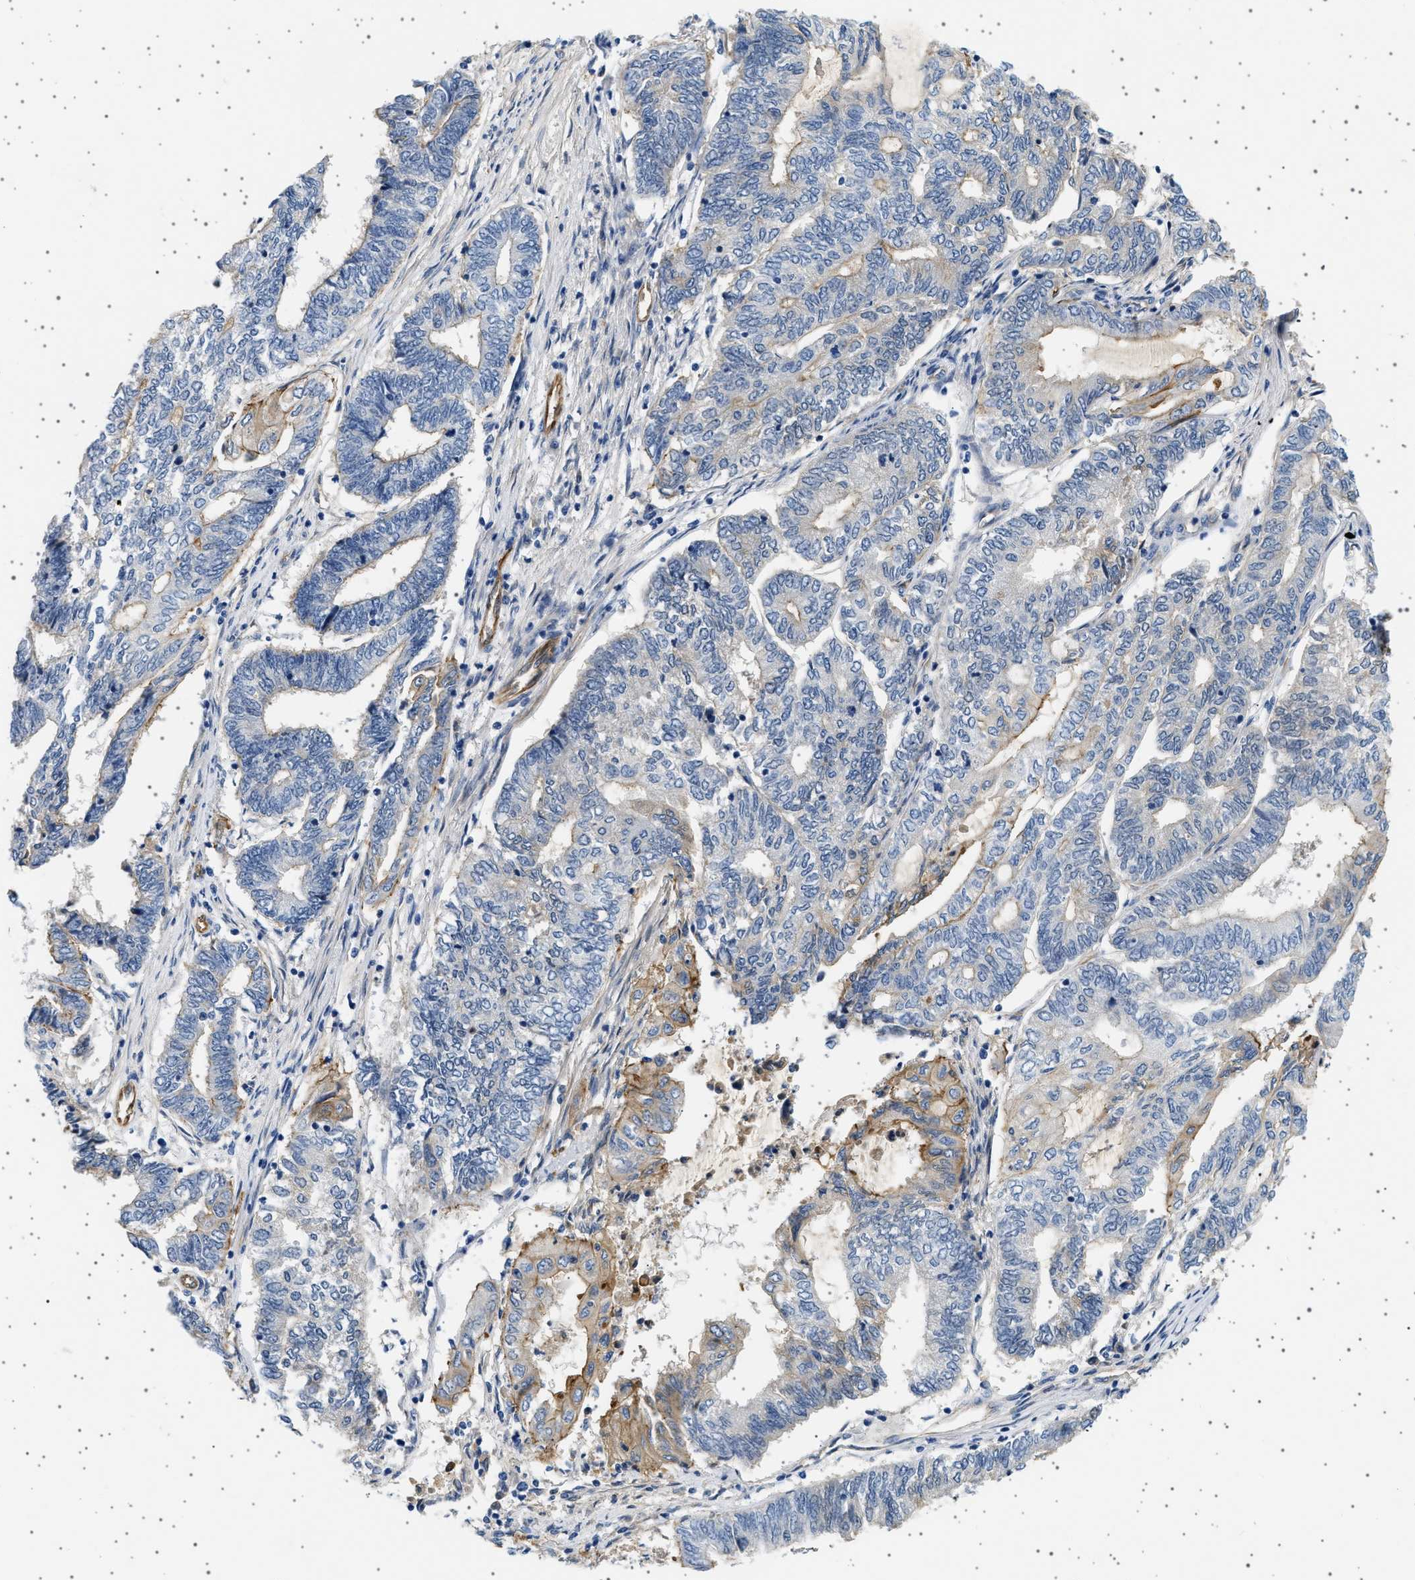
{"staining": {"intensity": "moderate", "quantity": "<25%", "location": "cytoplasmic/membranous"}, "tissue": "endometrial cancer", "cell_type": "Tumor cells", "image_type": "cancer", "snomed": [{"axis": "morphology", "description": "Adenocarcinoma, NOS"}, {"axis": "topography", "description": "Uterus"}, {"axis": "topography", "description": "Endometrium"}], "caption": "Endometrial cancer (adenocarcinoma) stained for a protein displays moderate cytoplasmic/membranous positivity in tumor cells.", "gene": "PLPP6", "patient": {"sex": "female", "age": 70}}